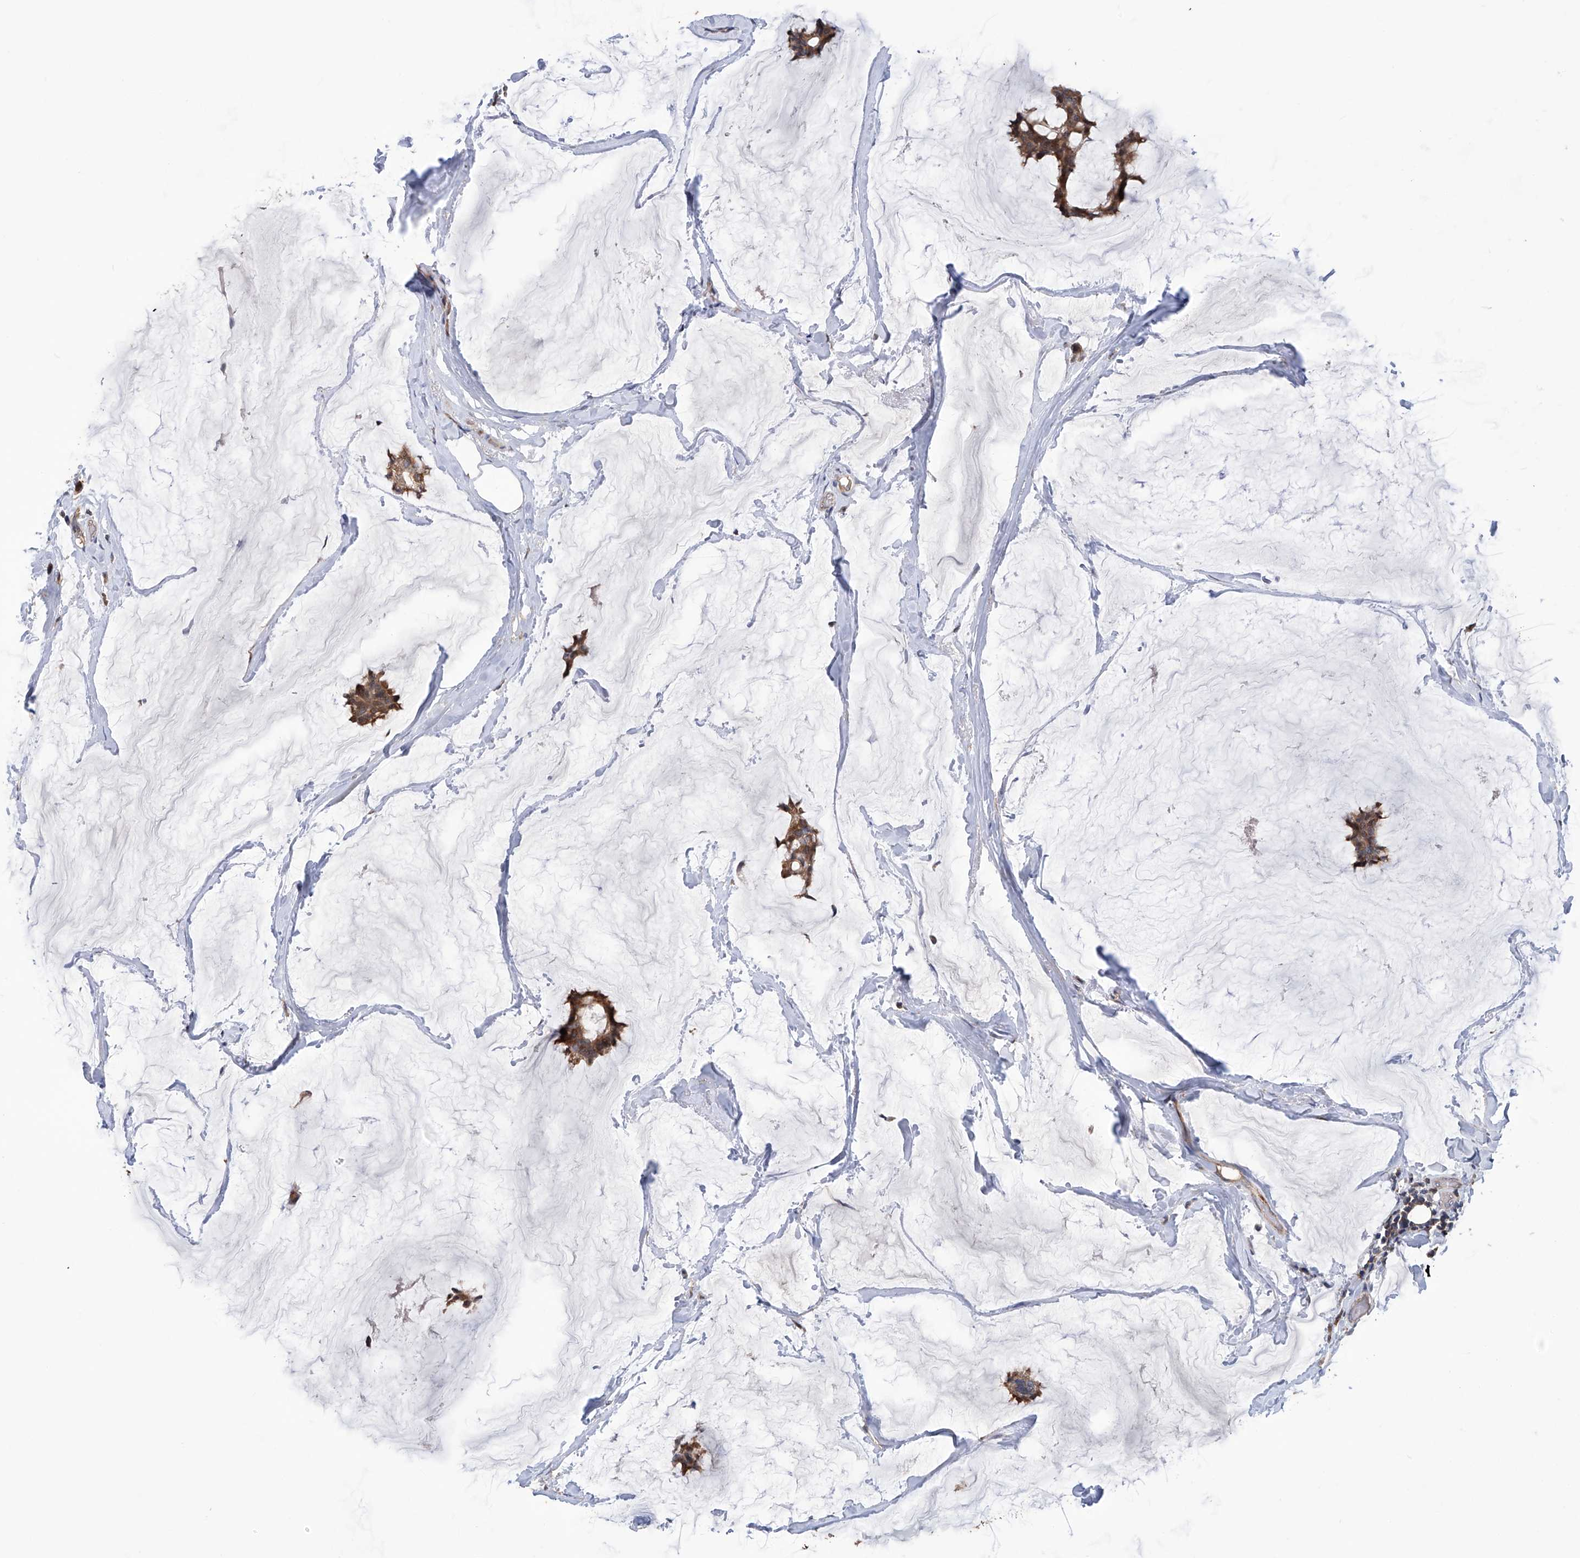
{"staining": {"intensity": "strong", "quantity": ">75%", "location": "cytoplasmic/membranous"}, "tissue": "breast cancer", "cell_type": "Tumor cells", "image_type": "cancer", "snomed": [{"axis": "morphology", "description": "Duct carcinoma"}, {"axis": "topography", "description": "Breast"}], "caption": "Immunohistochemical staining of human breast cancer (invasive ductal carcinoma) demonstrates high levels of strong cytoplasmic/membranous protein expression in approximately >75% of tumor cells.", "gene": "NUDT17", "patient": {"sex": "female", "age": 93}}